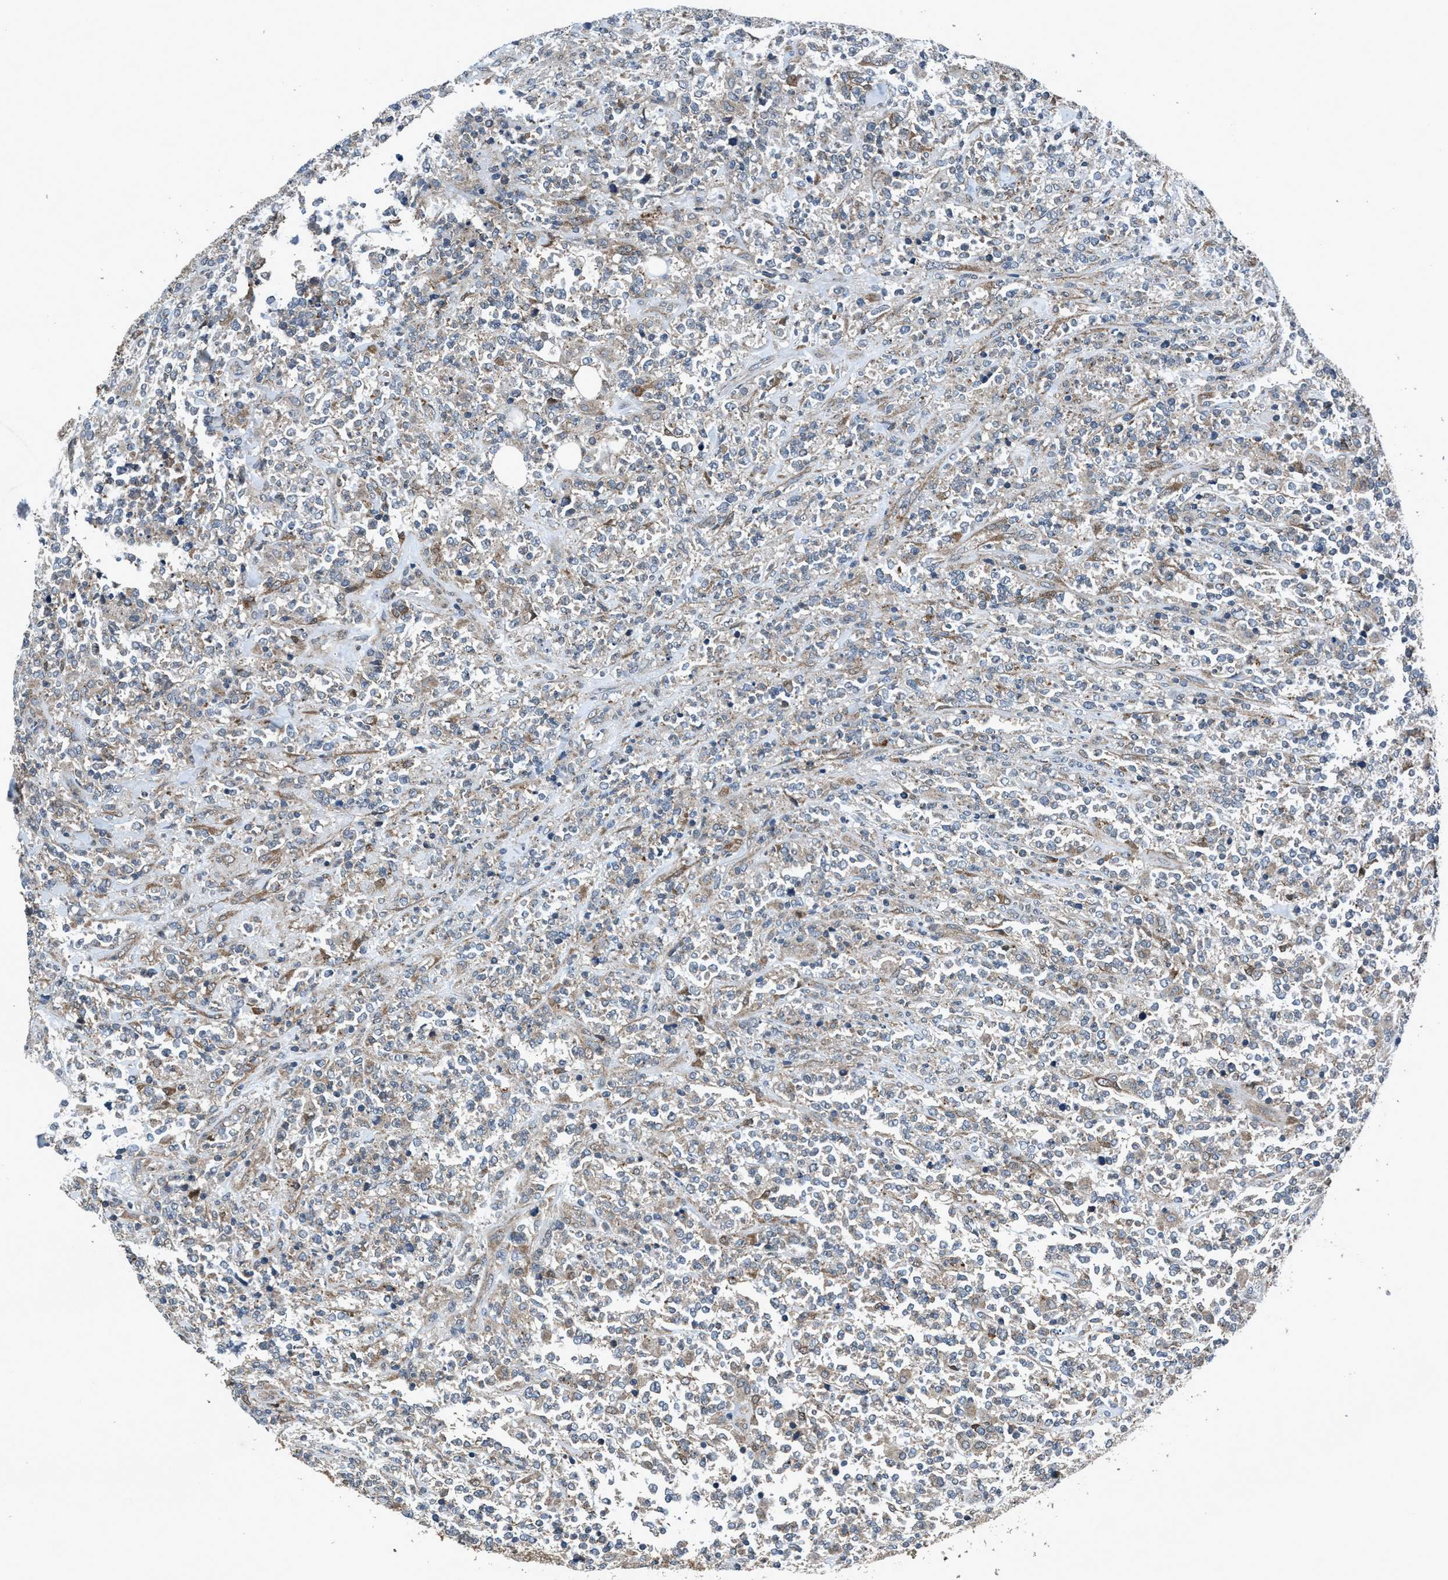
{"staining": {"intensity": "weak", "quantity": "25%-75%", "location": "cytoplasmic/membranous"}, "tissue": "lymphoma", "cell_type": "Tumor cells", "image_type": "cancer", "snomed": [{"axis": "morphology", "description": "Malignant lymphoma, non-Hodgkin's type, High grade"}, {"axis": "topography", "description": "Soft tissue"}], "caption": "Weak cytoplasmic/membranous staining is identified in approximately 25%-75% of tumor cells in high-grade malignant lymphoma, non-Hodgkin's type. (IHC, brightfield microscopy, high magnification).", "gene": "AKT1S1", "patient": {"sex": "male", "age": 18}}